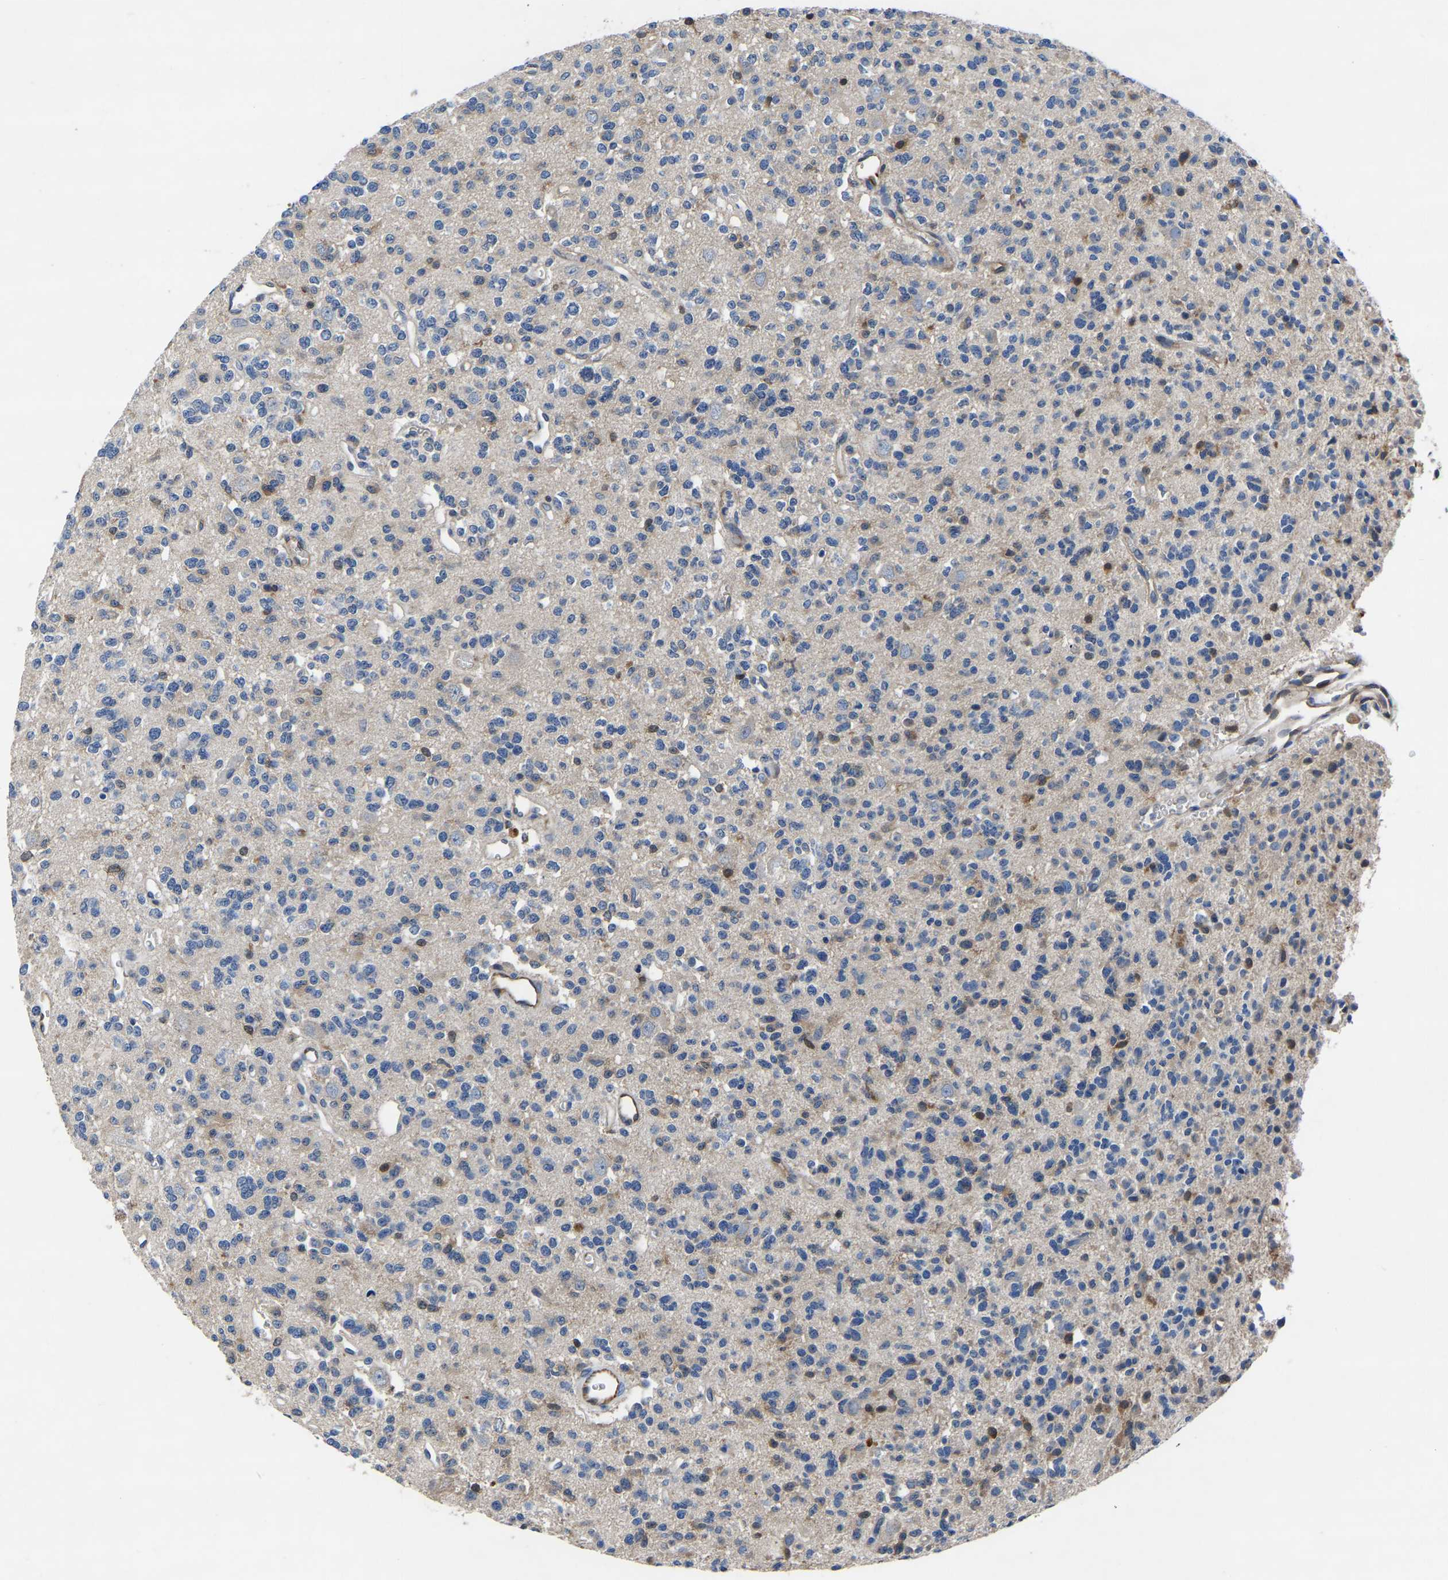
{"staining": {"intensity": "negative", "quantity": "none", "location": "none"}, "tissue": "glioma", "cell_type": "Tumor cells", "image_type": "cancer", "snomed": [{"axis": "morphology", "description": "Glioma, malignant, Low grade"}, {"axis": "topography", "description": "Brain"}], "caption": "Tumor cells show no significant staining in malignant glioma (low-grade). (DAB immunohistochemistry (IHC), high magnification).", "gene": "ATG2B", "patient": {"sex": "male", "age": 38}}